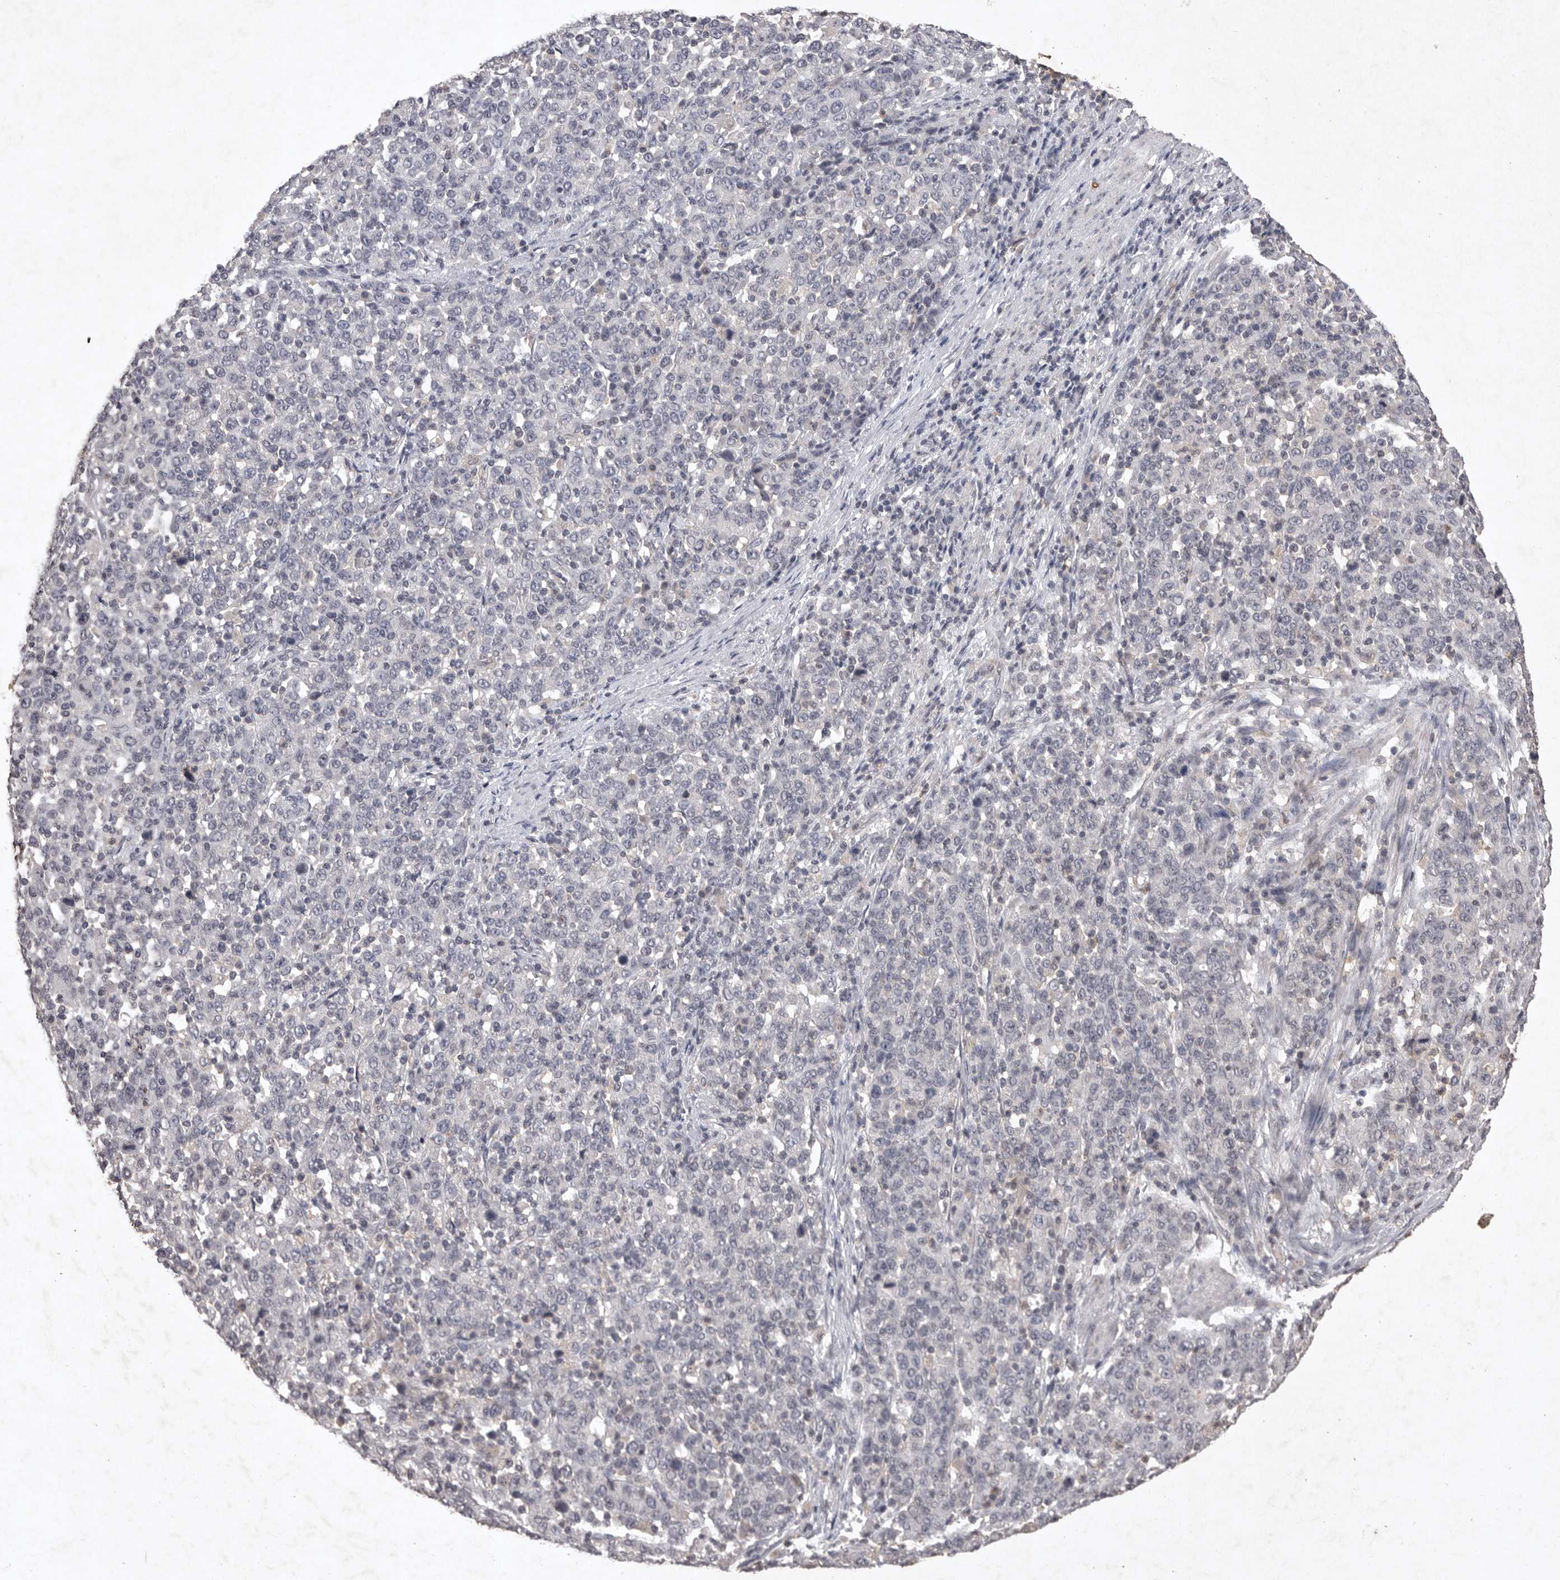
{"staining": {"intensity": "negative", "quantity": "none", "location": "none"}, "tissue": "stomach cancer", "cell_type": "Tumor cells", "image_type": "cancer", "snomed": [{"axis": "morphology", "description": "Adenocarcinoma, NOS"}, {"axis": "topography", "description": "Stomach, upper"}], "caption": "This is an IHC photomicrograph of stomach adenocarcinoma. There is no expression in tumor cells.", "gene": "APLNR", "patient": {"sex": "male", "age": 69}}